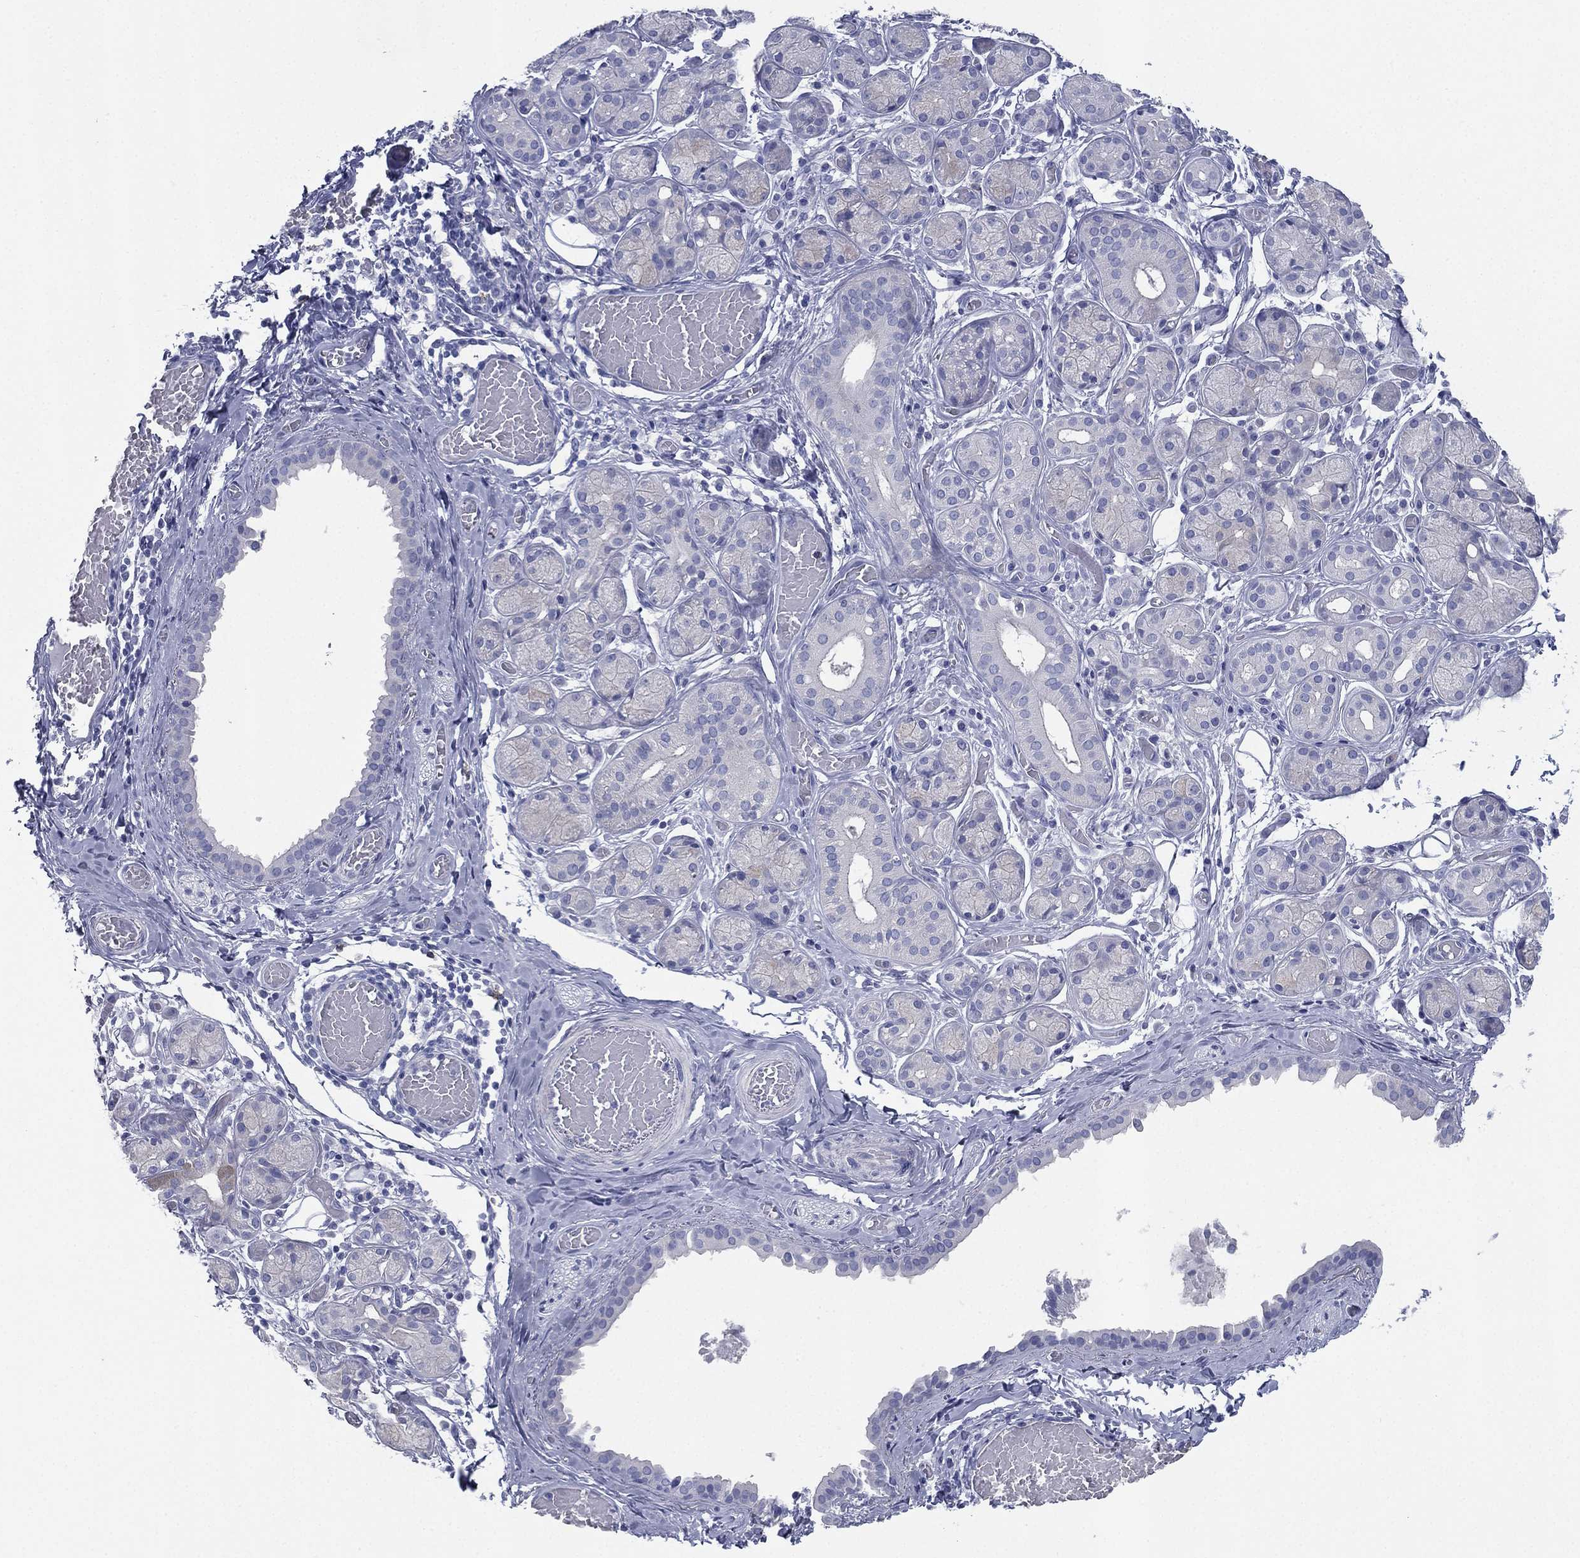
{"staining": {"intensity": "negative", "quantity": "none", "location": "none"}, "tissue": "salivary gland", "cell_type": "Glandular cells", "image_type": "normal", "snomed": [{"axis": "morphology", "description": "Normal tissue, NOS"}, {"axis": "topography", "description": "Salivary gland"}, {"axis": "topography", "description": "Peripheral nerve tissue"}], "caption": "Salivary gland stained for a protein using IHC reveals no positivity glandular cells.", "gene": "FCER2", "patient": {"sex": "male", "age": 71}}